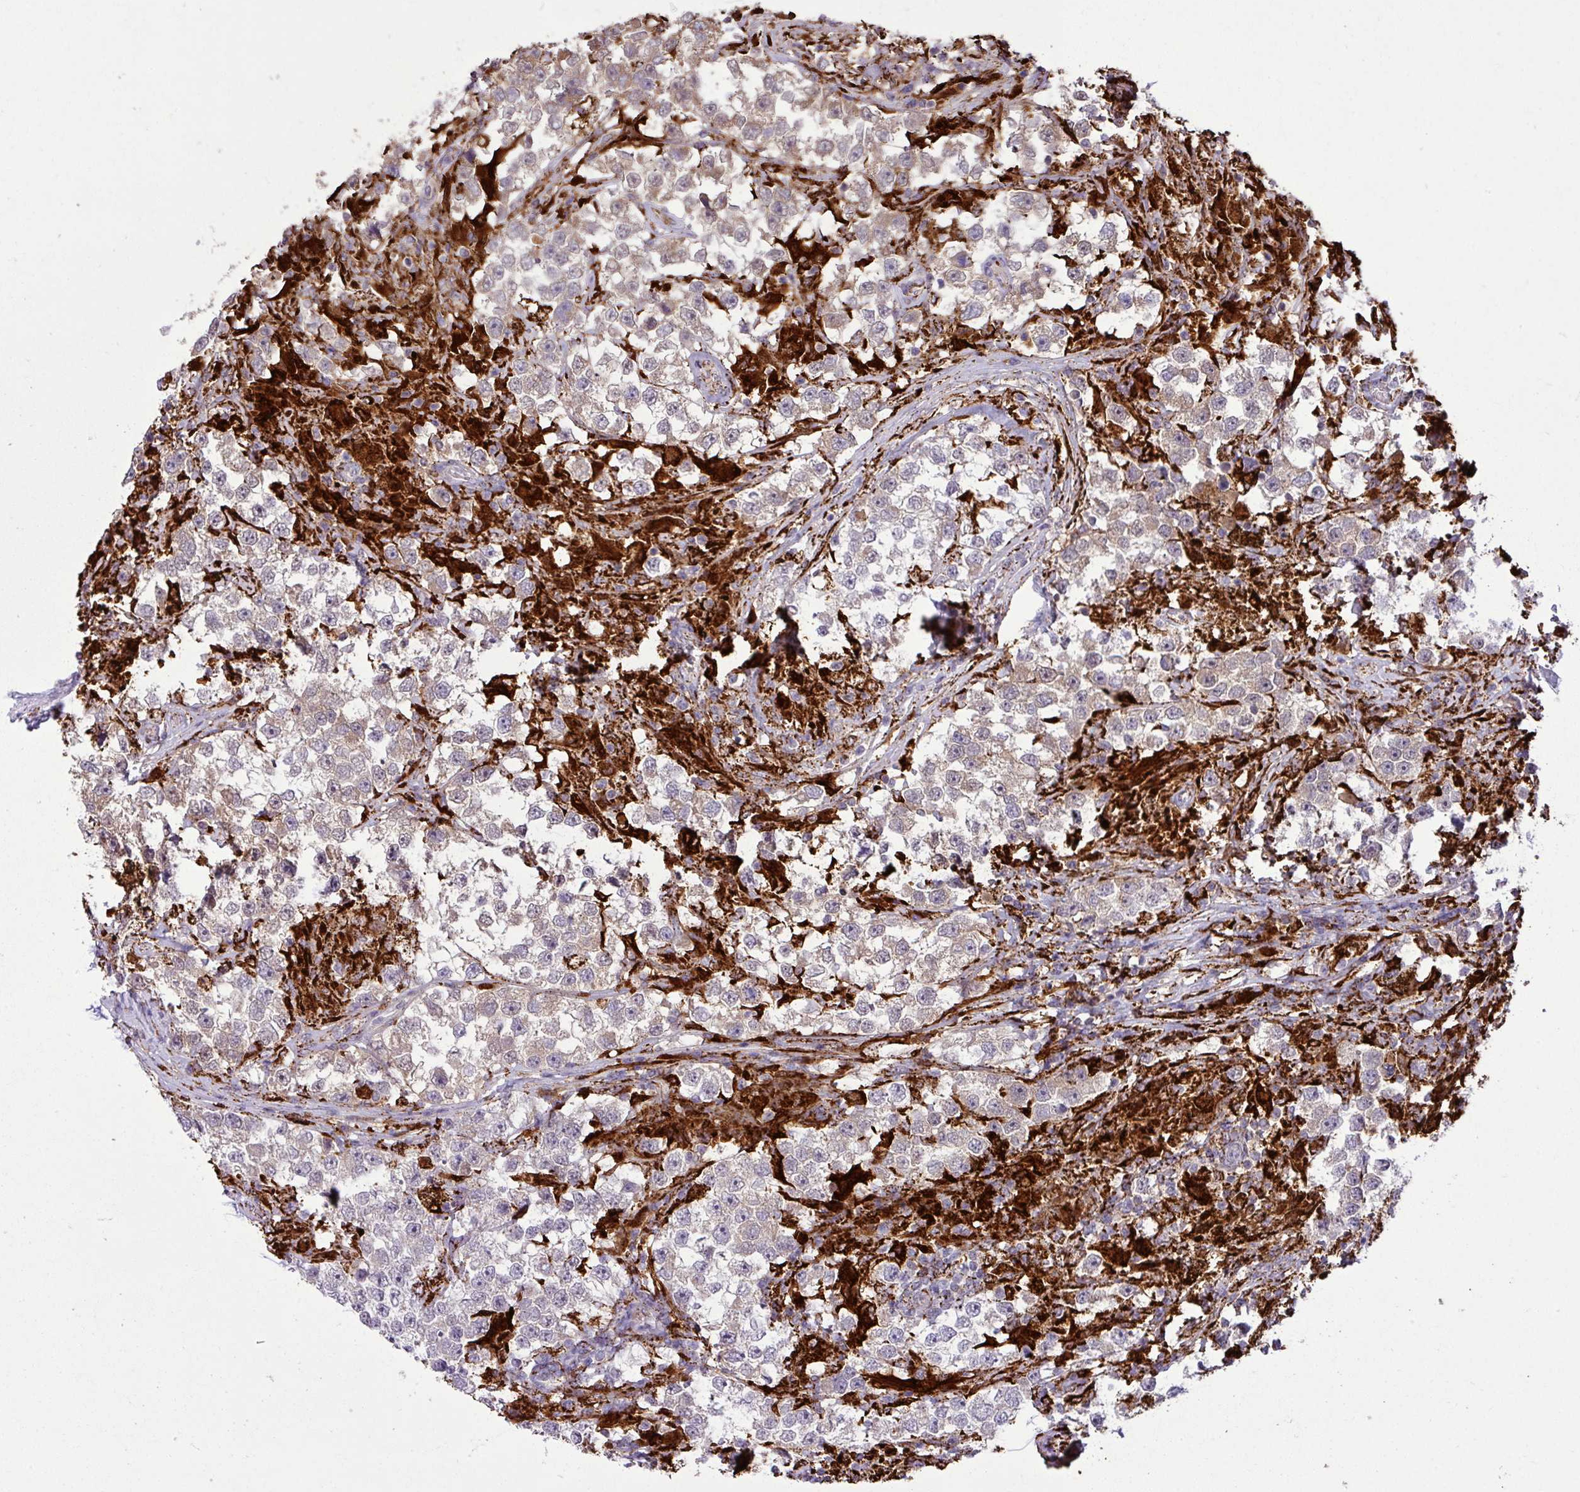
{"staining": {"intensity": "weak", "quantity": "25%-75%", "location": "cytoplasmic/membranous"}, "tissue": "testis cancer", "cell_type": "Tumor cells", "image_type": "cancer", "snomed": [{"axis": "morphology", "description": "Seminoma, NOS"}, {"axis": "topography", "description": "Testis"}], "caption": "Immunohistochemistry (IHC) (DAB) staining of seminoma (testis) shows weak cytoplasmic/membranous protein positivity in about 25%-75% of tumor cells.", "gene": "SGPP1", "patient": {"sex": "male", "age": 46}}